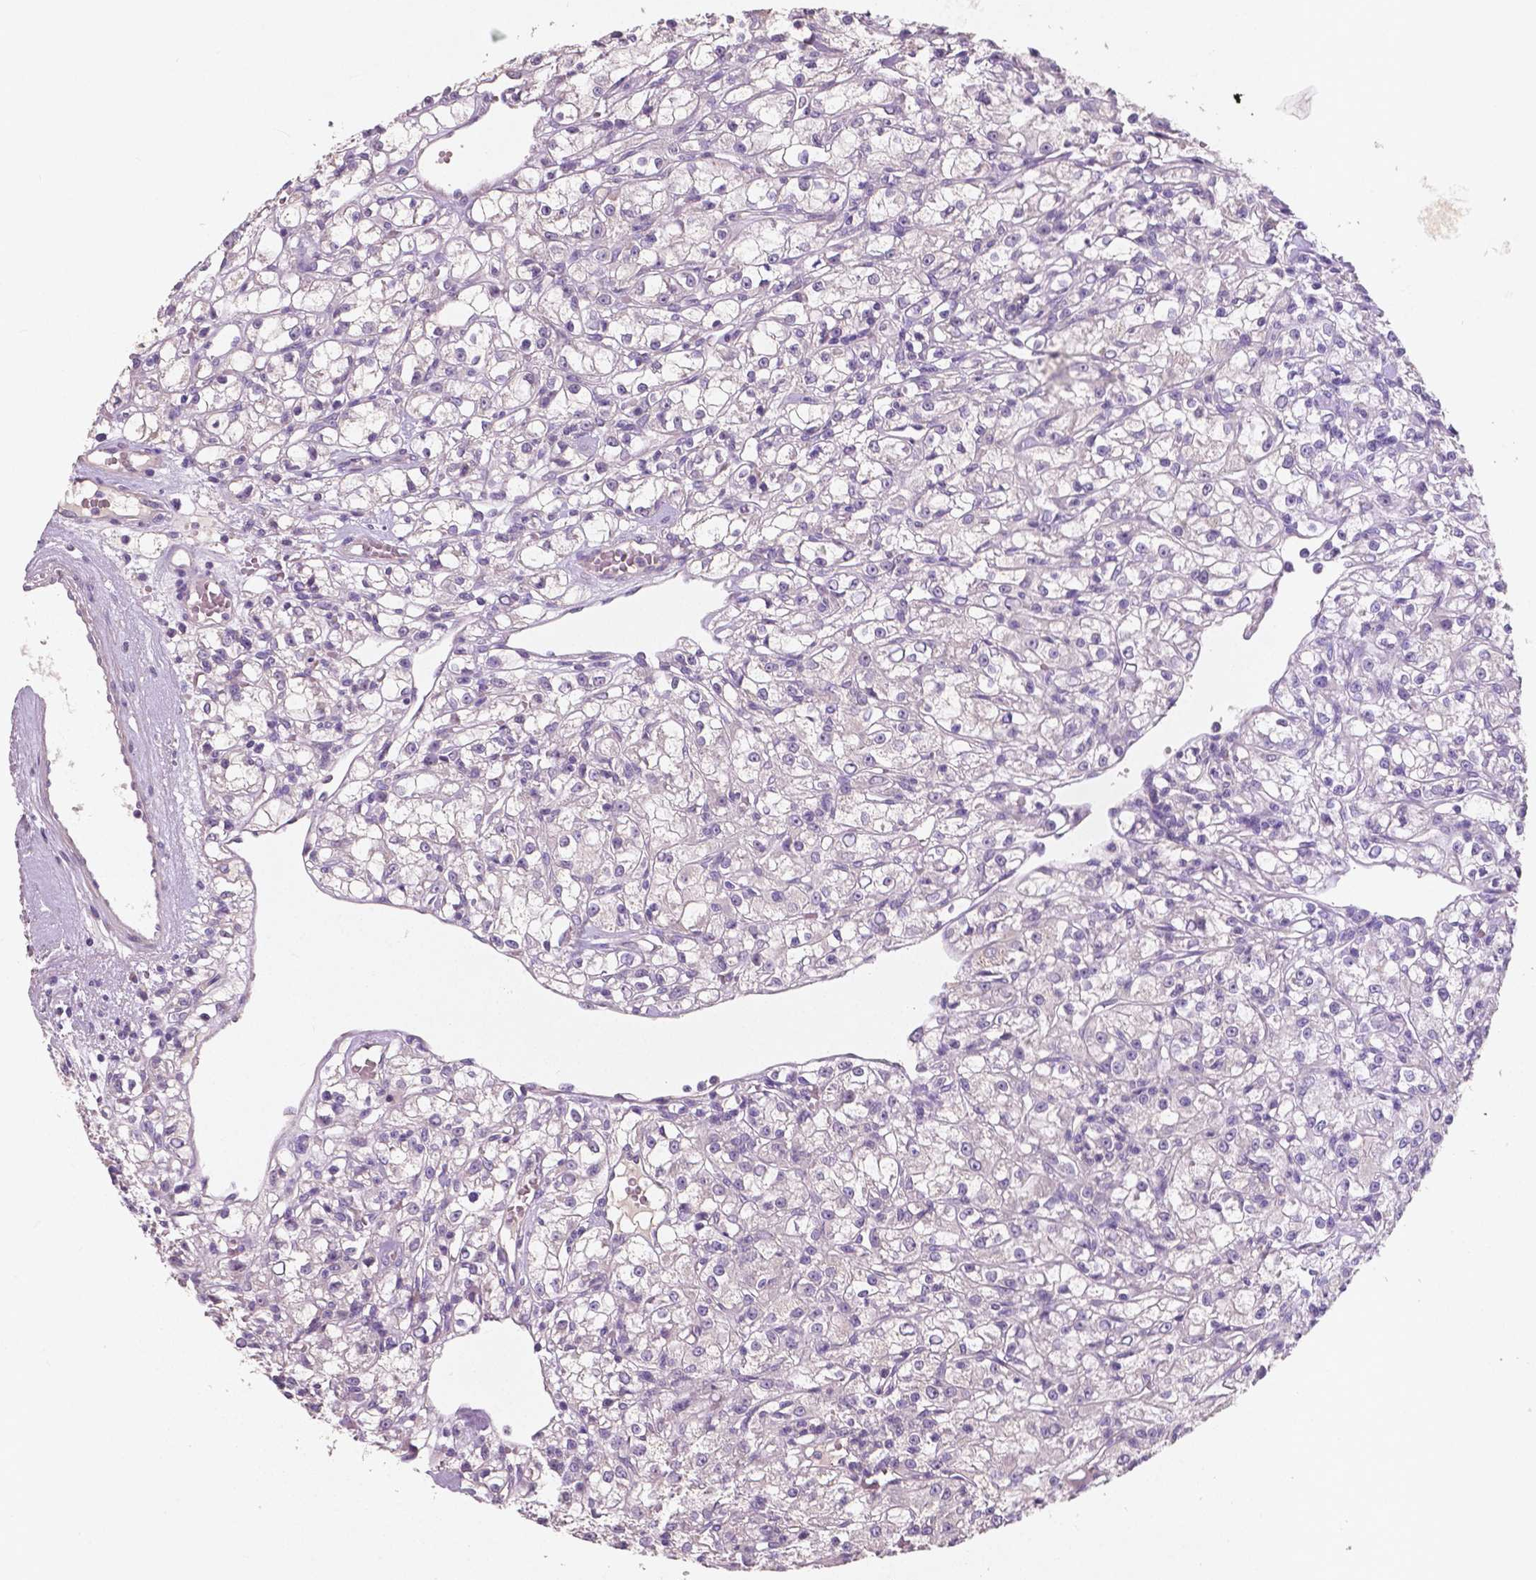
{"staining": {"intensity": "negative", "quantity": "none", "location": "none"}, "tissue": "renal cancer", "cell_type": "Tumor cells", "image_type": "cancer", "snomed": [{"axis": "morphology", "description": "Adenocarcinoma, NOS"}, {"axis": "topography", "description": "Kidney"}], "caption": "Immunohistochemical staining of human renal cancer (adenocarcinoma) demonstrates no significant expression in tumor cells.", "gene": "LSM14B", "patient": {"sex": "female", "age": 59}}